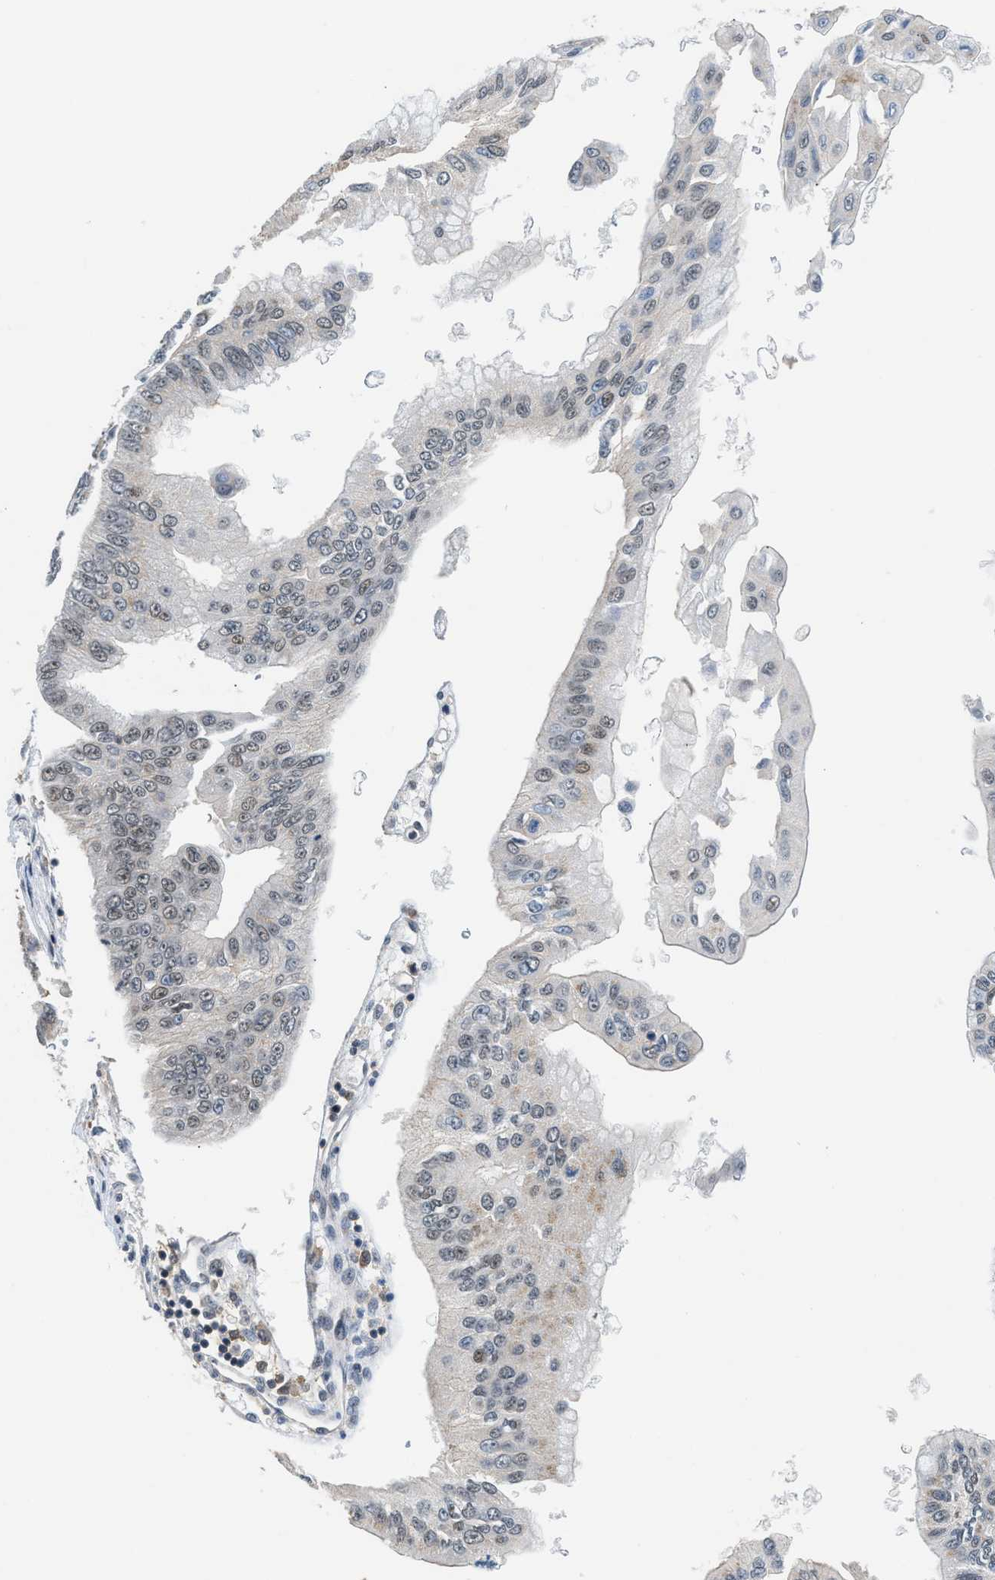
{"staining": {"intensity": "weak", "quantity": "<25%", "location": "nuclear"}, "tissue": "pancreatic cancer", "cell_type": "Tumor cells", "image_type": "cancer", "snomed": [{"axis": "morphology", "description": "Adenocarcinoma, NOS"}, {"axis": "topography", "description": "Pancreas"}], "caption": "Pancreatic cancer (adenocarcinoma) stained for a protein using immunohistochemistry exhibits no expression tumor cells.", "gene": "MTMR1", "patient": {"sex": "female", "age": 77}}